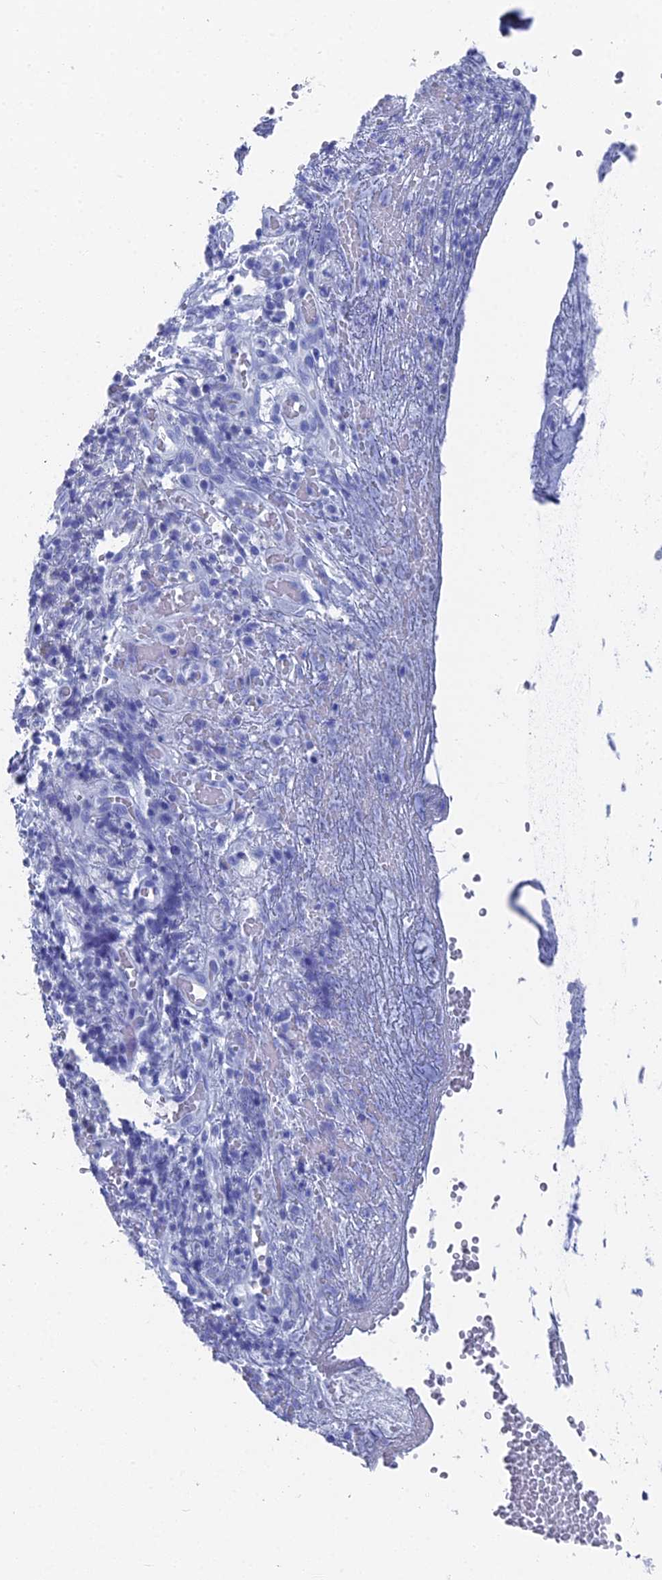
{"staining": {"intensity": "negative", "quantity": "none", "location": "none"}, "tissue": "adipose tissue", "cell_type": "Adipocytes", "image_type": "normal", "snomed": [{"axis": "morphology", "description": "Normal tissue, NOS"}, {"axis": "morphology", "description": "Basal cell carcinoma"}, {"axis": "topography", "description": "Cartilage tissue"}, {"axis": "topography", "description": "Nasopharynx"}, {"axis": "topography", "description": "Oral tissue"}], "caption": "There is no significant expression in adipocytes of adipose tissue. Brightfield microscopy of immunohistochemistry stained with DAB (brown) and hematoxylin (blue), captured at high magnification.", "gene": "ENPP3", "patient": {"sex": "female", "age": 77}}